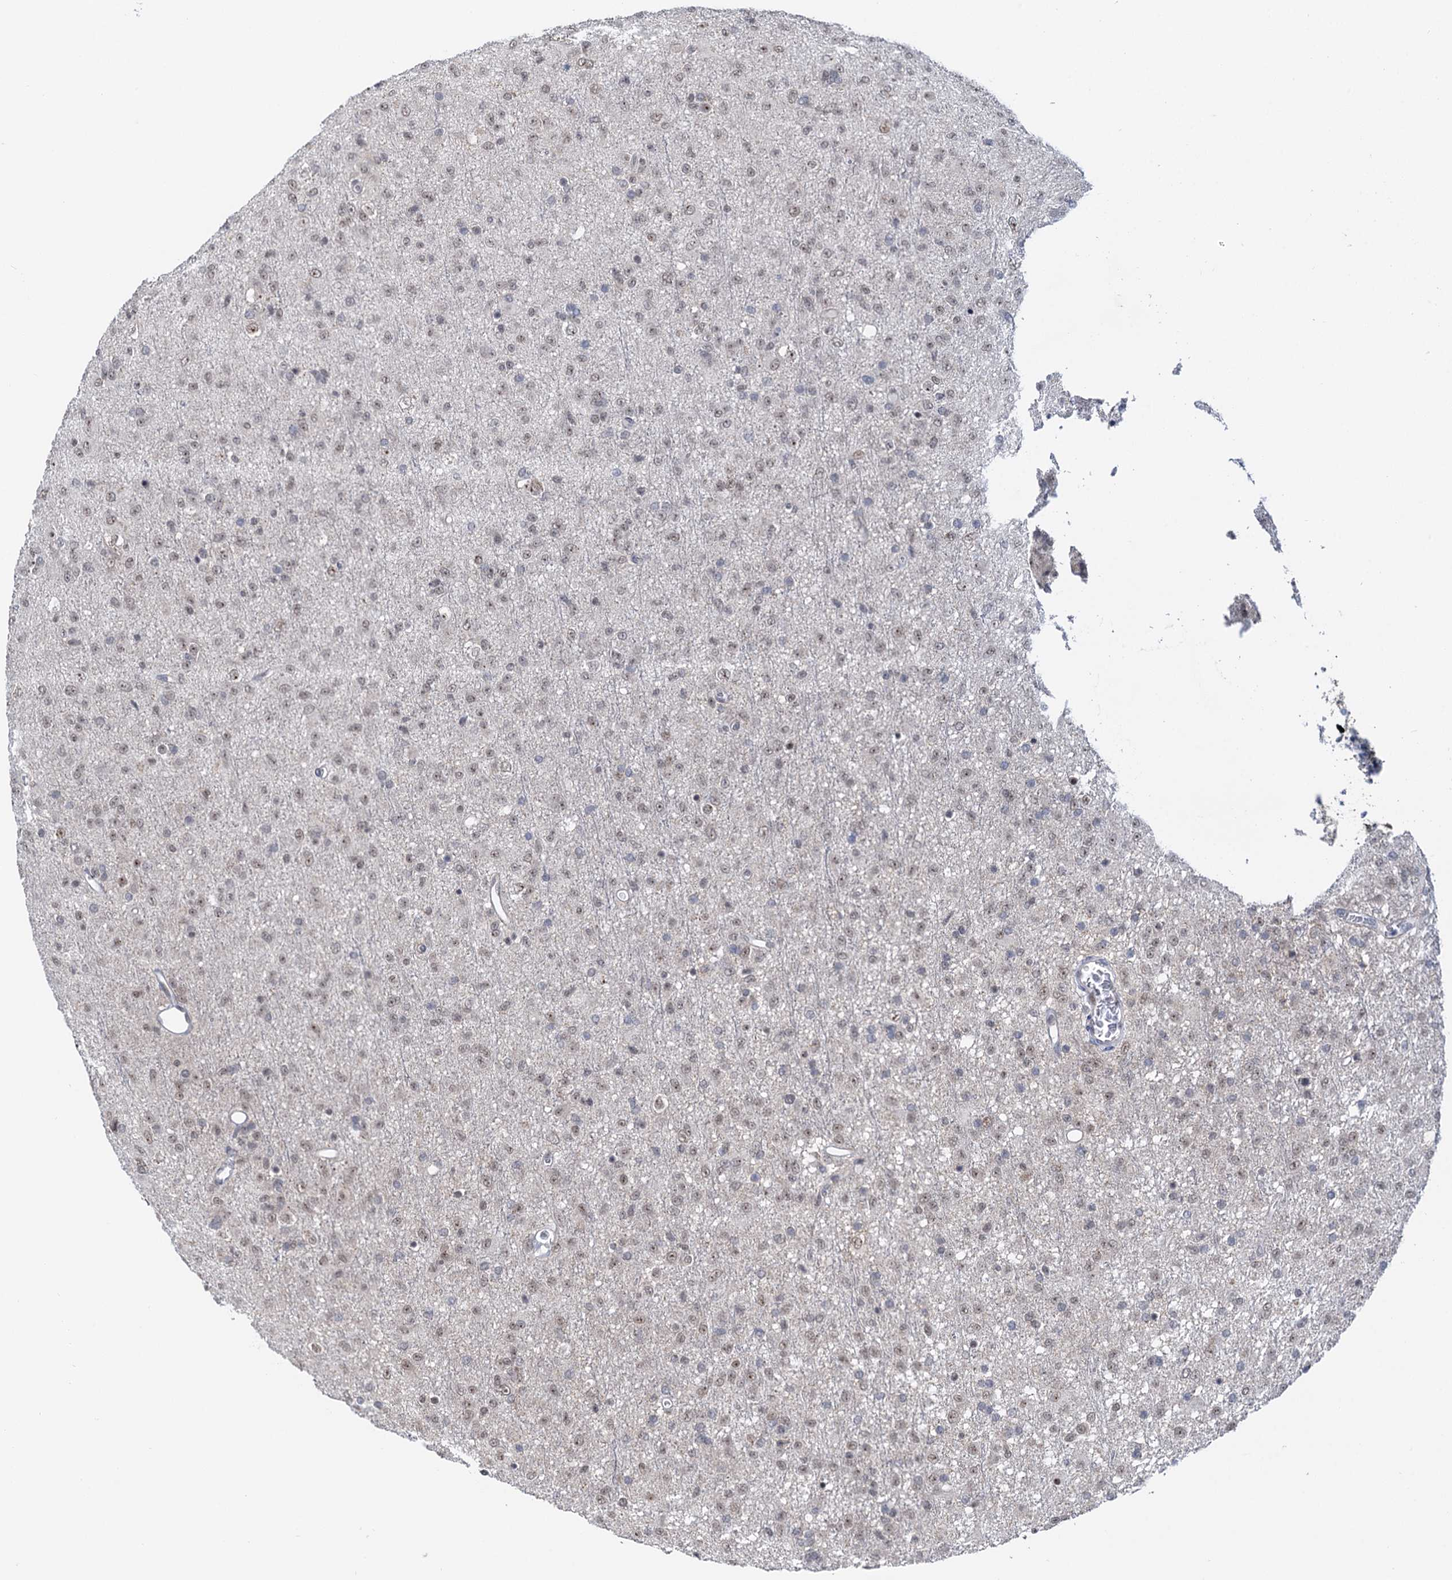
{"staining": {"intensity": "weak", "quantity": "25%-75%", "location": "nuclear"}, "tissue": "glioma", "cell_type": "Tumor cells", "image_type": "cancer", "snomed": [{"axis": "morphology", "description": "Glioma, malignant, Low grade"}, {"axis": "topography", "description": "Brain"}], "caption": "Protein staining by immunohistochemistry (IHC) demonstrates weak nuclear positivity in about 25%-75% of tumor cells in low-grade glioma (malignant). The staining was performed using DAB (3,3'-diaminobenzidine), with brown indicating positive protein expression. Nuclei are stained blue with hematoxylin.", "gene": "NAT10", "patient": {"sex": "male", "age": 65}}